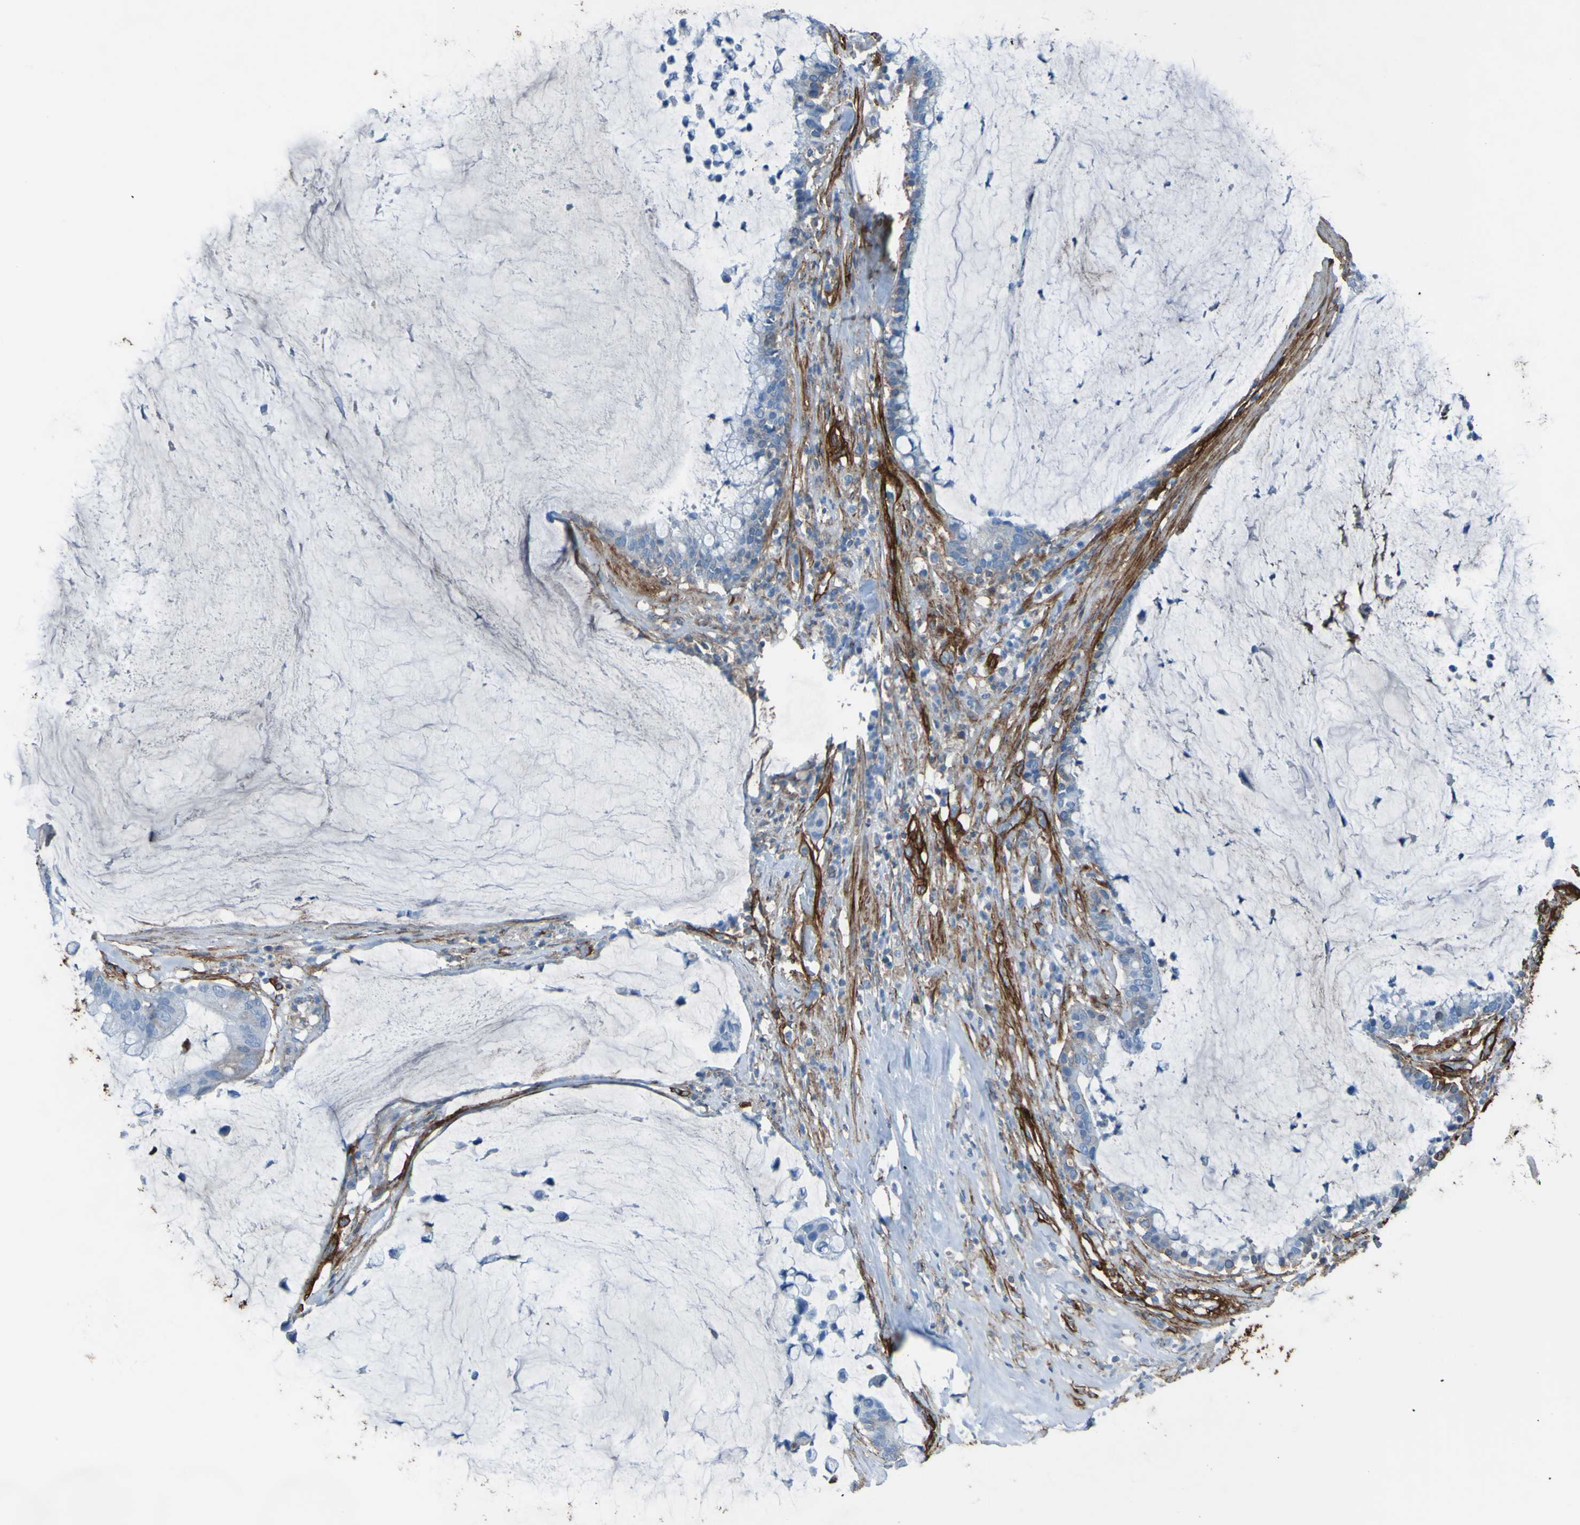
{"staining": {"intensity": "negative", "quantity": "none", "location": "none"}, "tissue": "pancreatic cancer", "cell_type": "Tumor cells", "image_type": "cancer", "snomed": [{"axis": "morphology", "description": "Adenocarcinoma, NOS"}, {"axis": "topography", "description": "Pancreas"}], "caption": "This photomicrograph is of pancreatic cancer stained with immunohistochemistry (IHC) to label a protein in brown with the nuclei are counter-stained blue. There is no expression in tumor cells. The staining was performed using DAB to visualize the protein expression in brown, while the nuclei were stained in blue with hematoxylin (Magnification: 20x).", "gene": "COL4A2", "patient": {"sex": "male", "age": 41}}